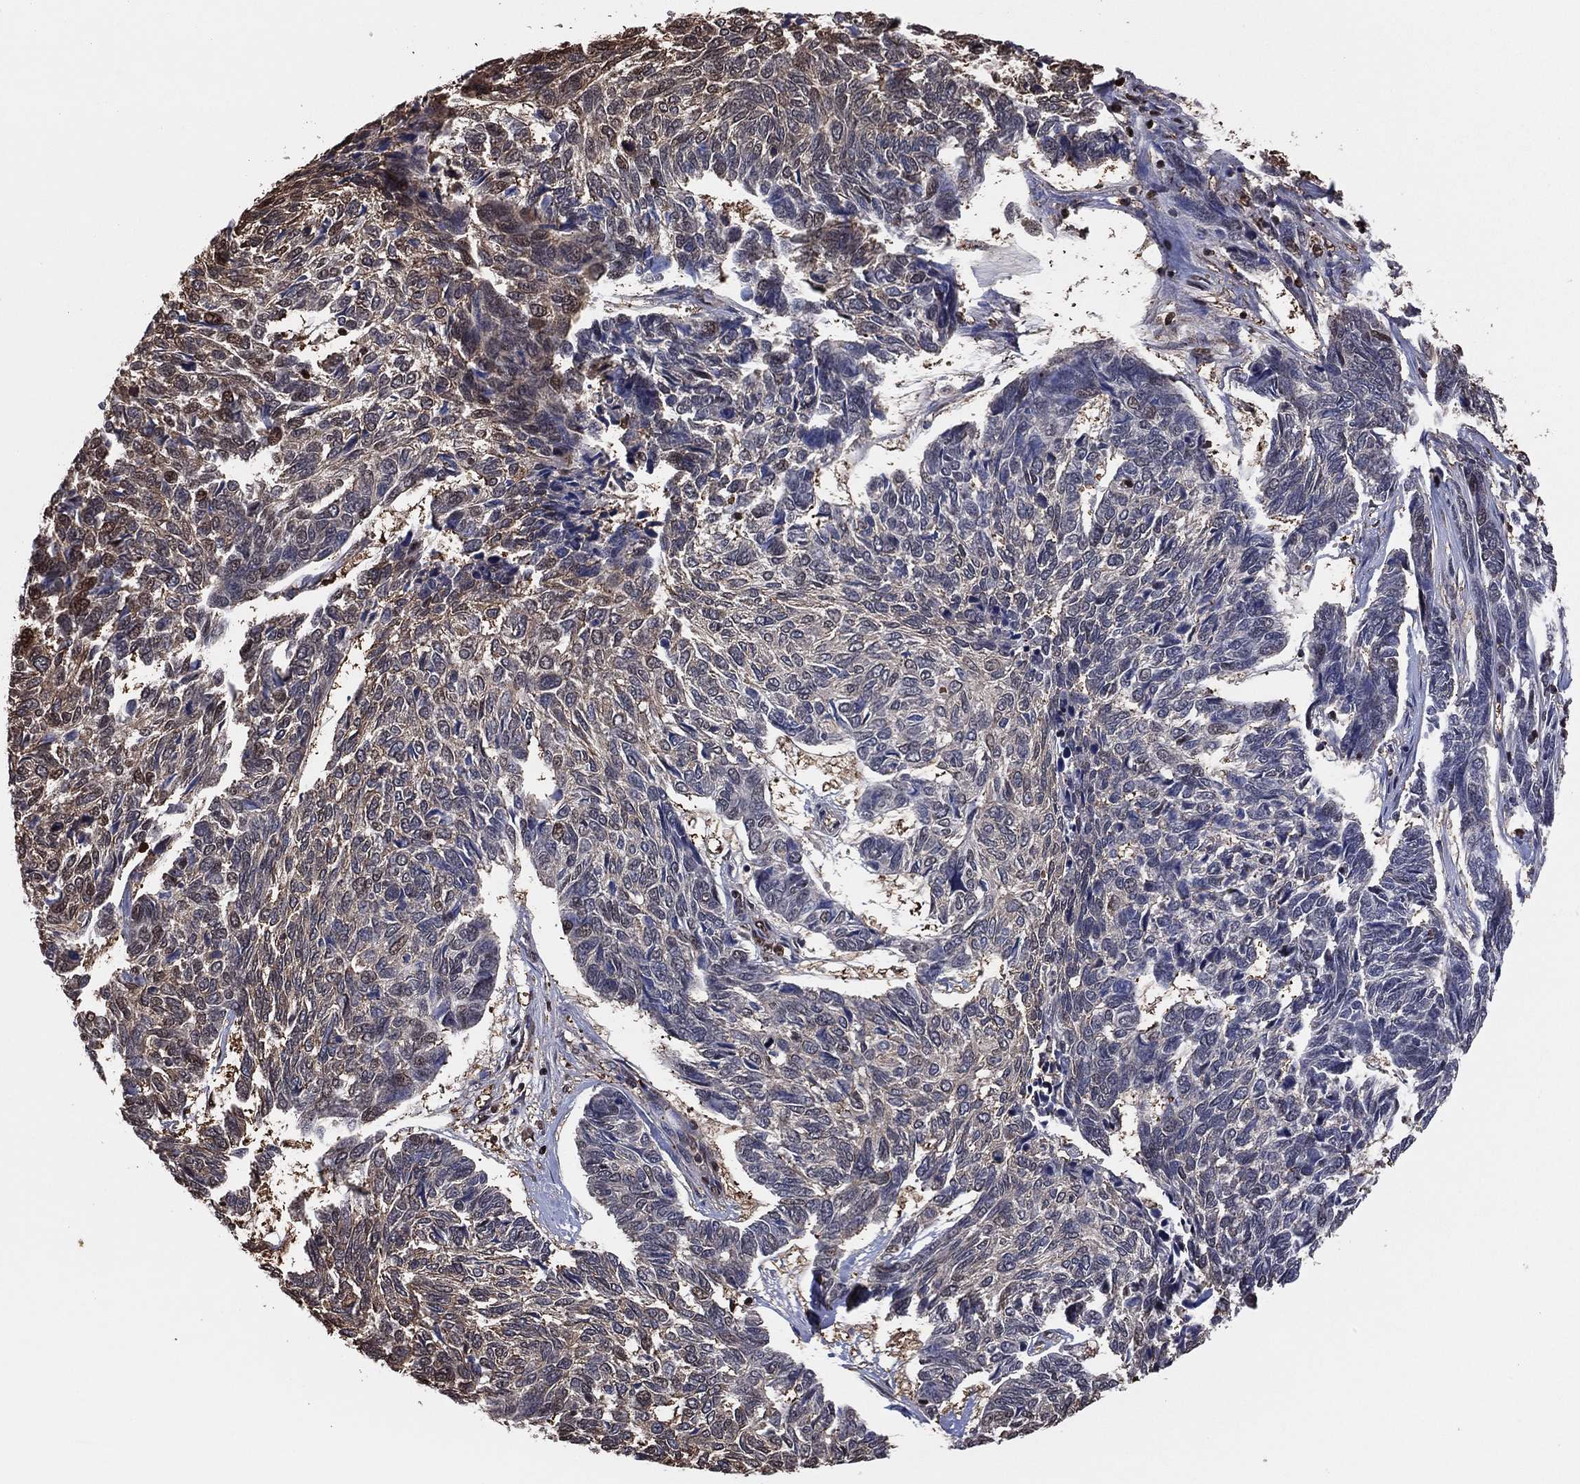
{"staining": {"intensity": "moderate", "quantity": "<25%", "location": "cytoplasmic/membranous"}, "tissue": "skin cancer", "cell_type": "Tumor cells", "image_type": "cancer", "snomed": [{"axis": "morphology", "description": "Basal cell carcinoma"}, {"axis": "topography", "description": "Skin"}], "caption": "Skin cancer was stained to show a protein in brown. There is low levels of moderate cytoplasmic/membranous positivity in about <25% of tumor cells.", "gene": "GAPDH", "patient": {"sex": "female", "age": 65}}